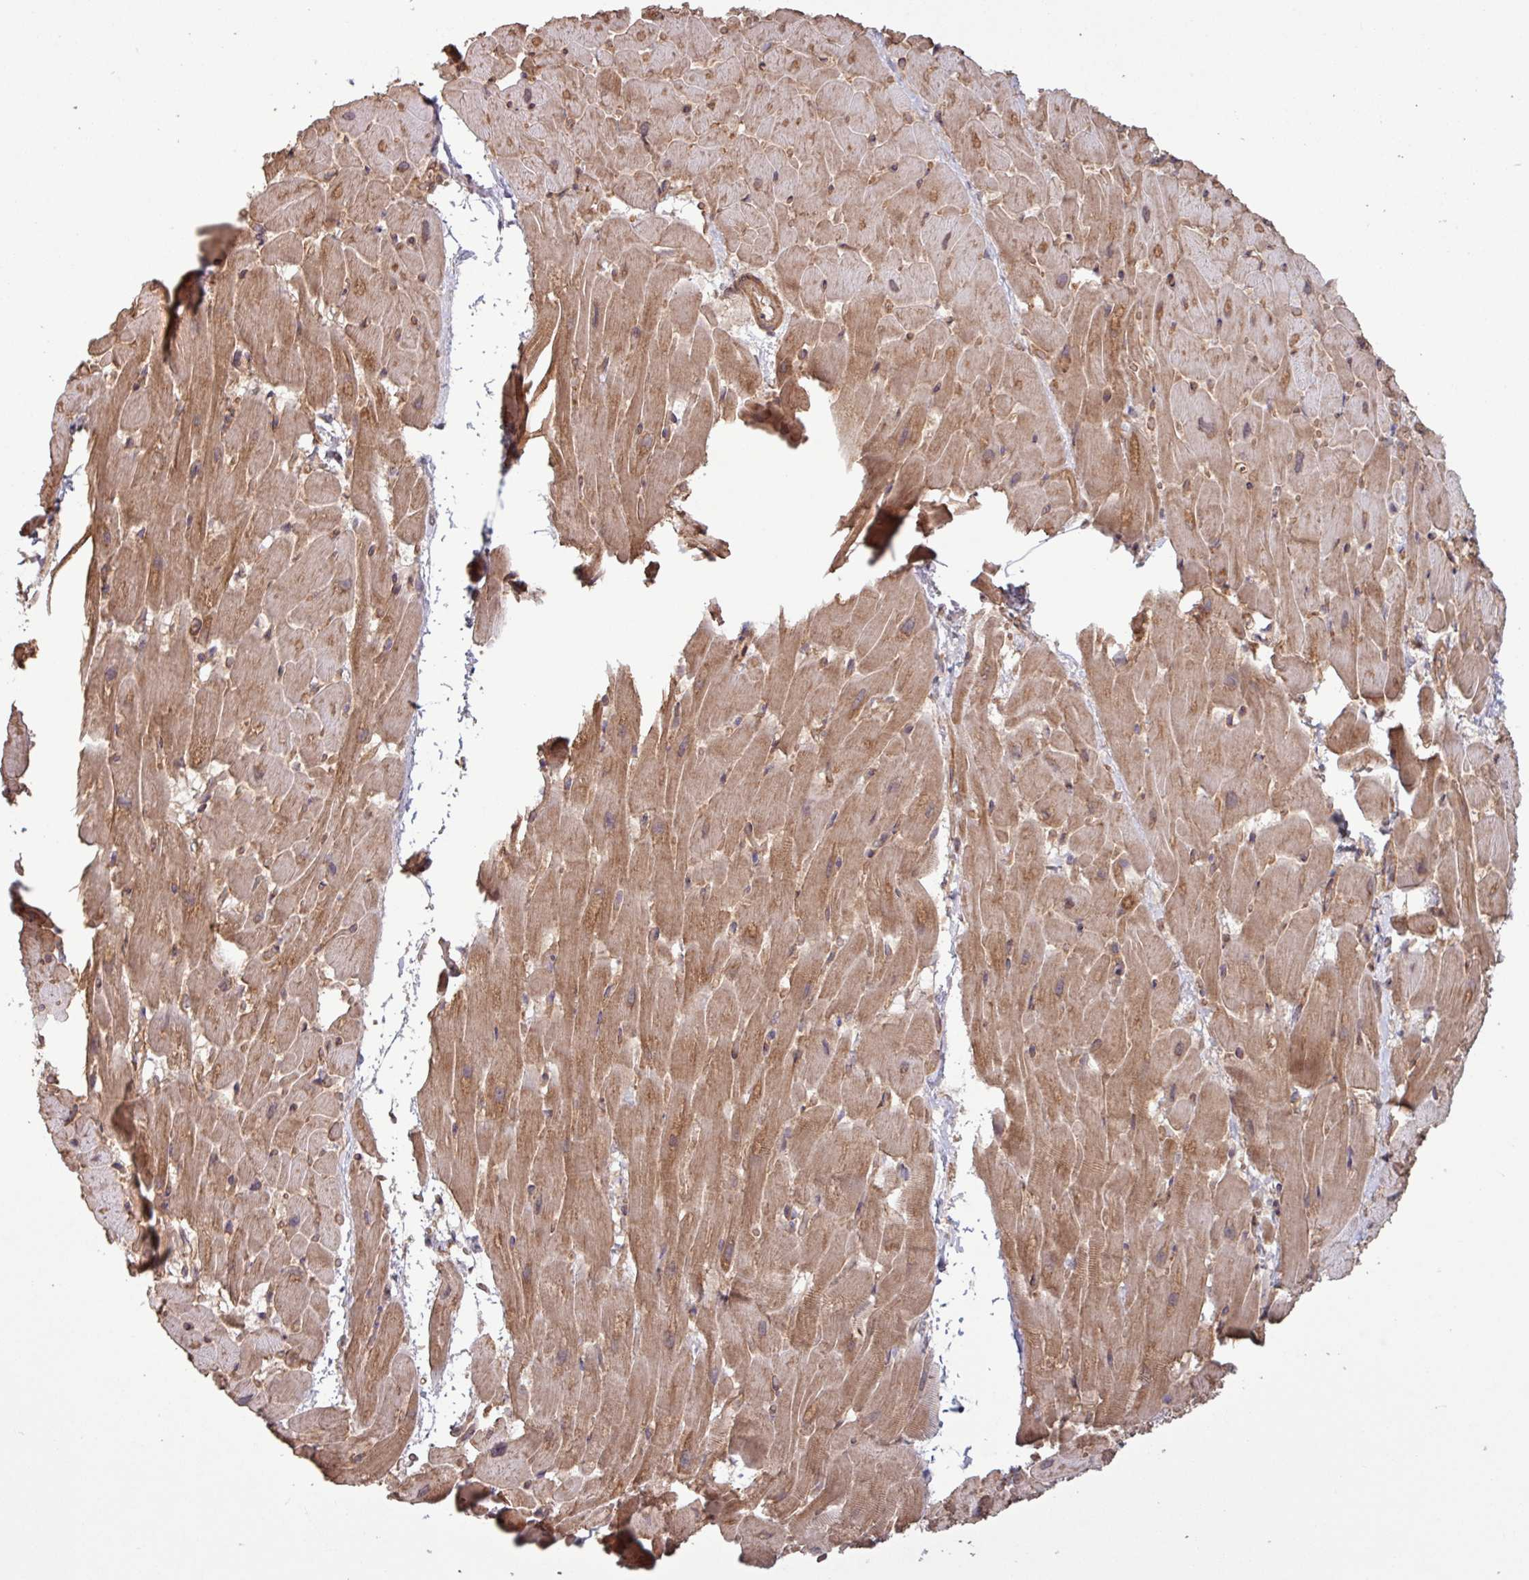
{"staining": {"intensity": "moderate", "quantity": ">75%", "location": "cytoplasmic/membranous"}, "tissue": "heart muscle", "cell_type": "Cardiomyocytes", "image_type": "normal", "snomed": [{"axis": "morphology", "description": "Normal tissue, NOS"}, {"axis": "topography", "description": "Heart"}], "caption": "The immunohistochemical stain labels moderate cytoplasmic/membranous expression in cardiomyocytes of unremarkable heart muscle. The staining is performed using DAB (3,3'-diaminobenzidine) brown chromogen to label protein expression. The nuclei are counter-stained blue using hematoxylin.", "gene": "TRABD2A", "patient": {"sex": "male", "age": 37}}